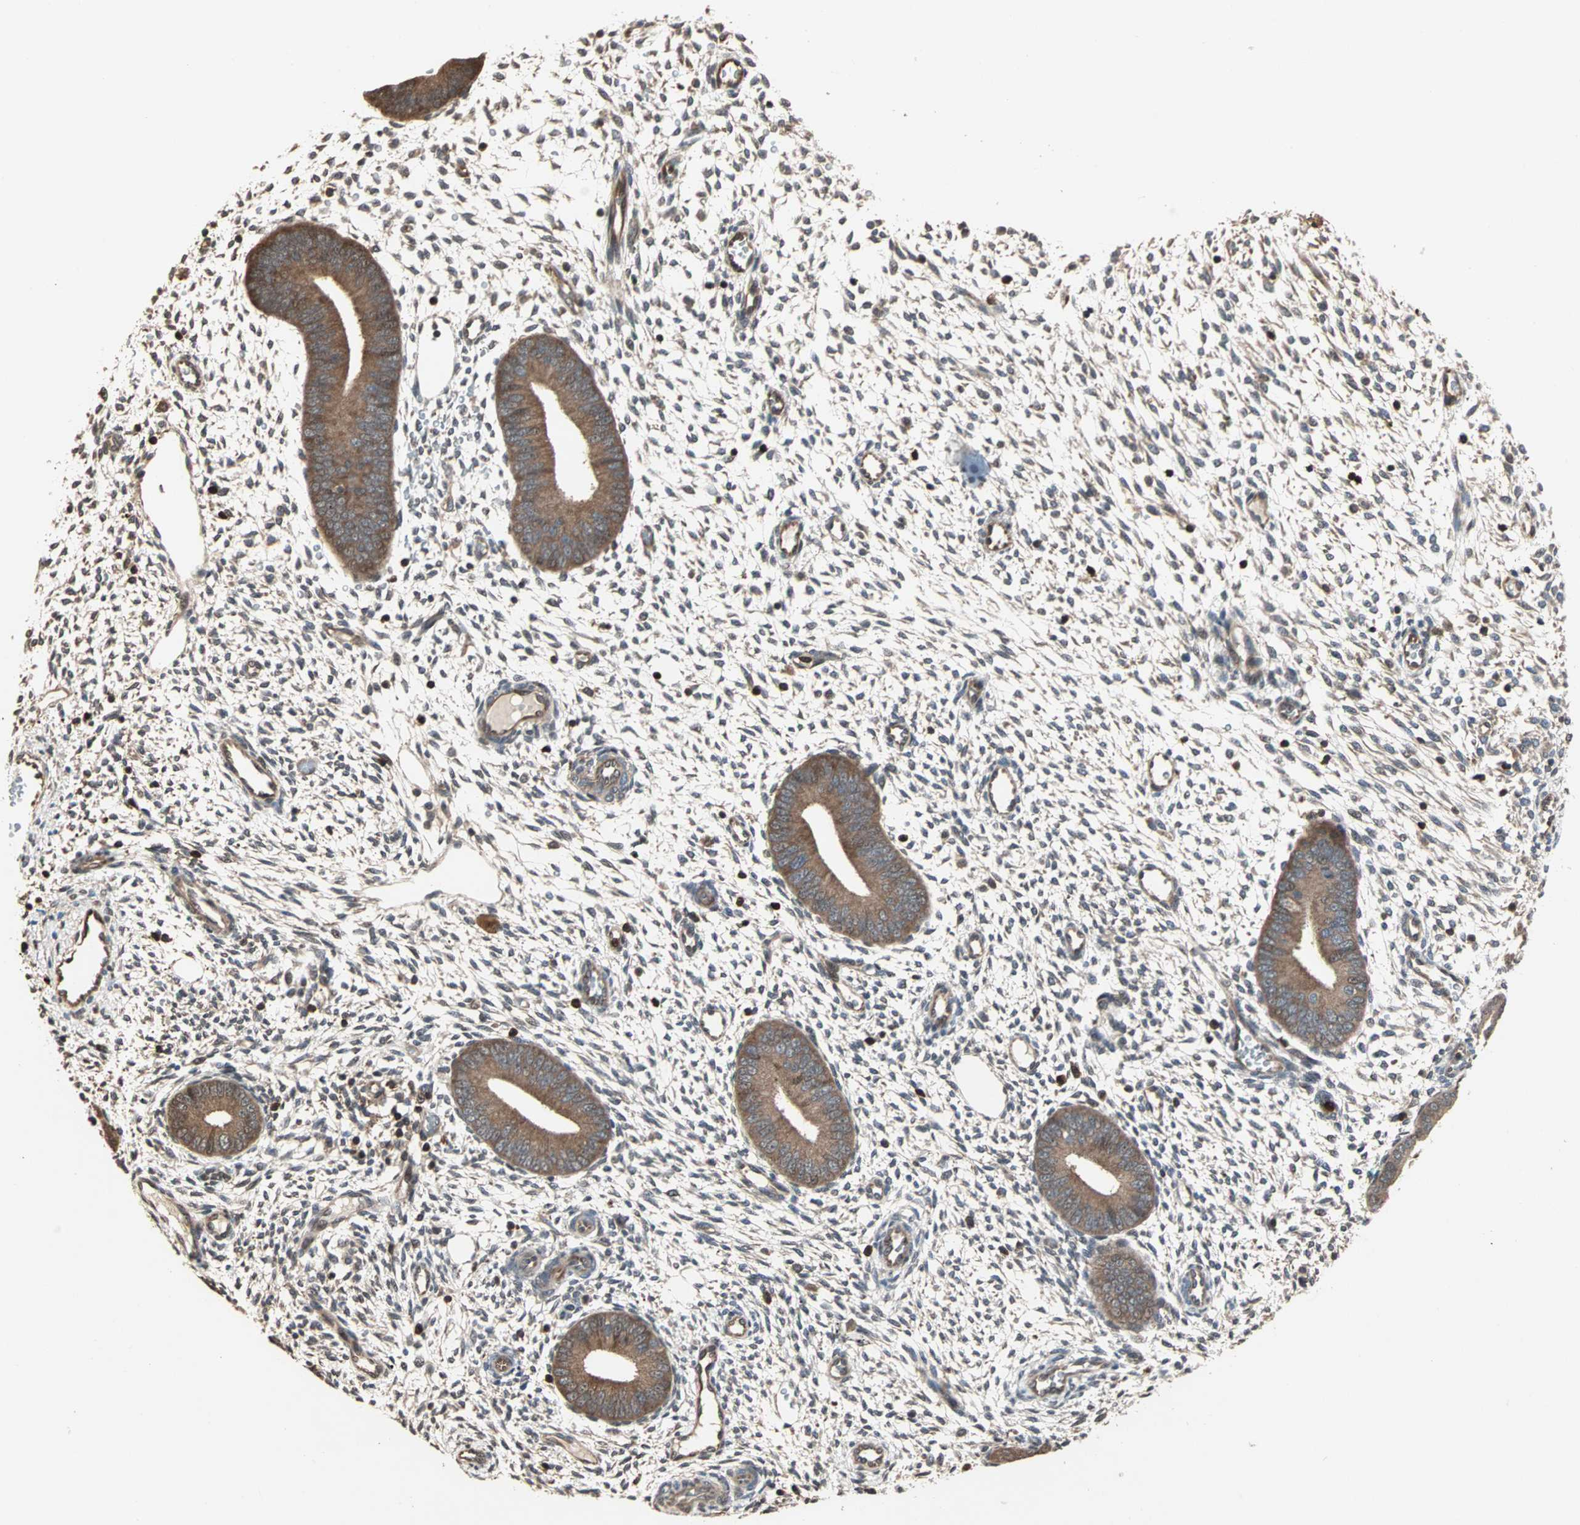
{"staining": {"intensity": "moderate", "quantity": "25%-75%", "location": "cytoplasmic/membranous,nuclear"}, "tissue": "endometrium", "cell_type": "Cells in endometrial stroma", "image_type": "normal", "snomed": [{"axis": "morphology", "description": "Normal tissue, NOS"}, {"axis": "topography", "description": "Endometrium"}], "caption": "Immunohistochemical staining of benign human endometrium exhibits moderate cytoplasmic/membranous,nuclear protein expression in approximately 25%-75% of cells in endometrial stroma. The protein is shown in brown color, while the nuclei are stained blue.", "gene": "DRG2", "patient": {"sex": "female", "age": 42}}